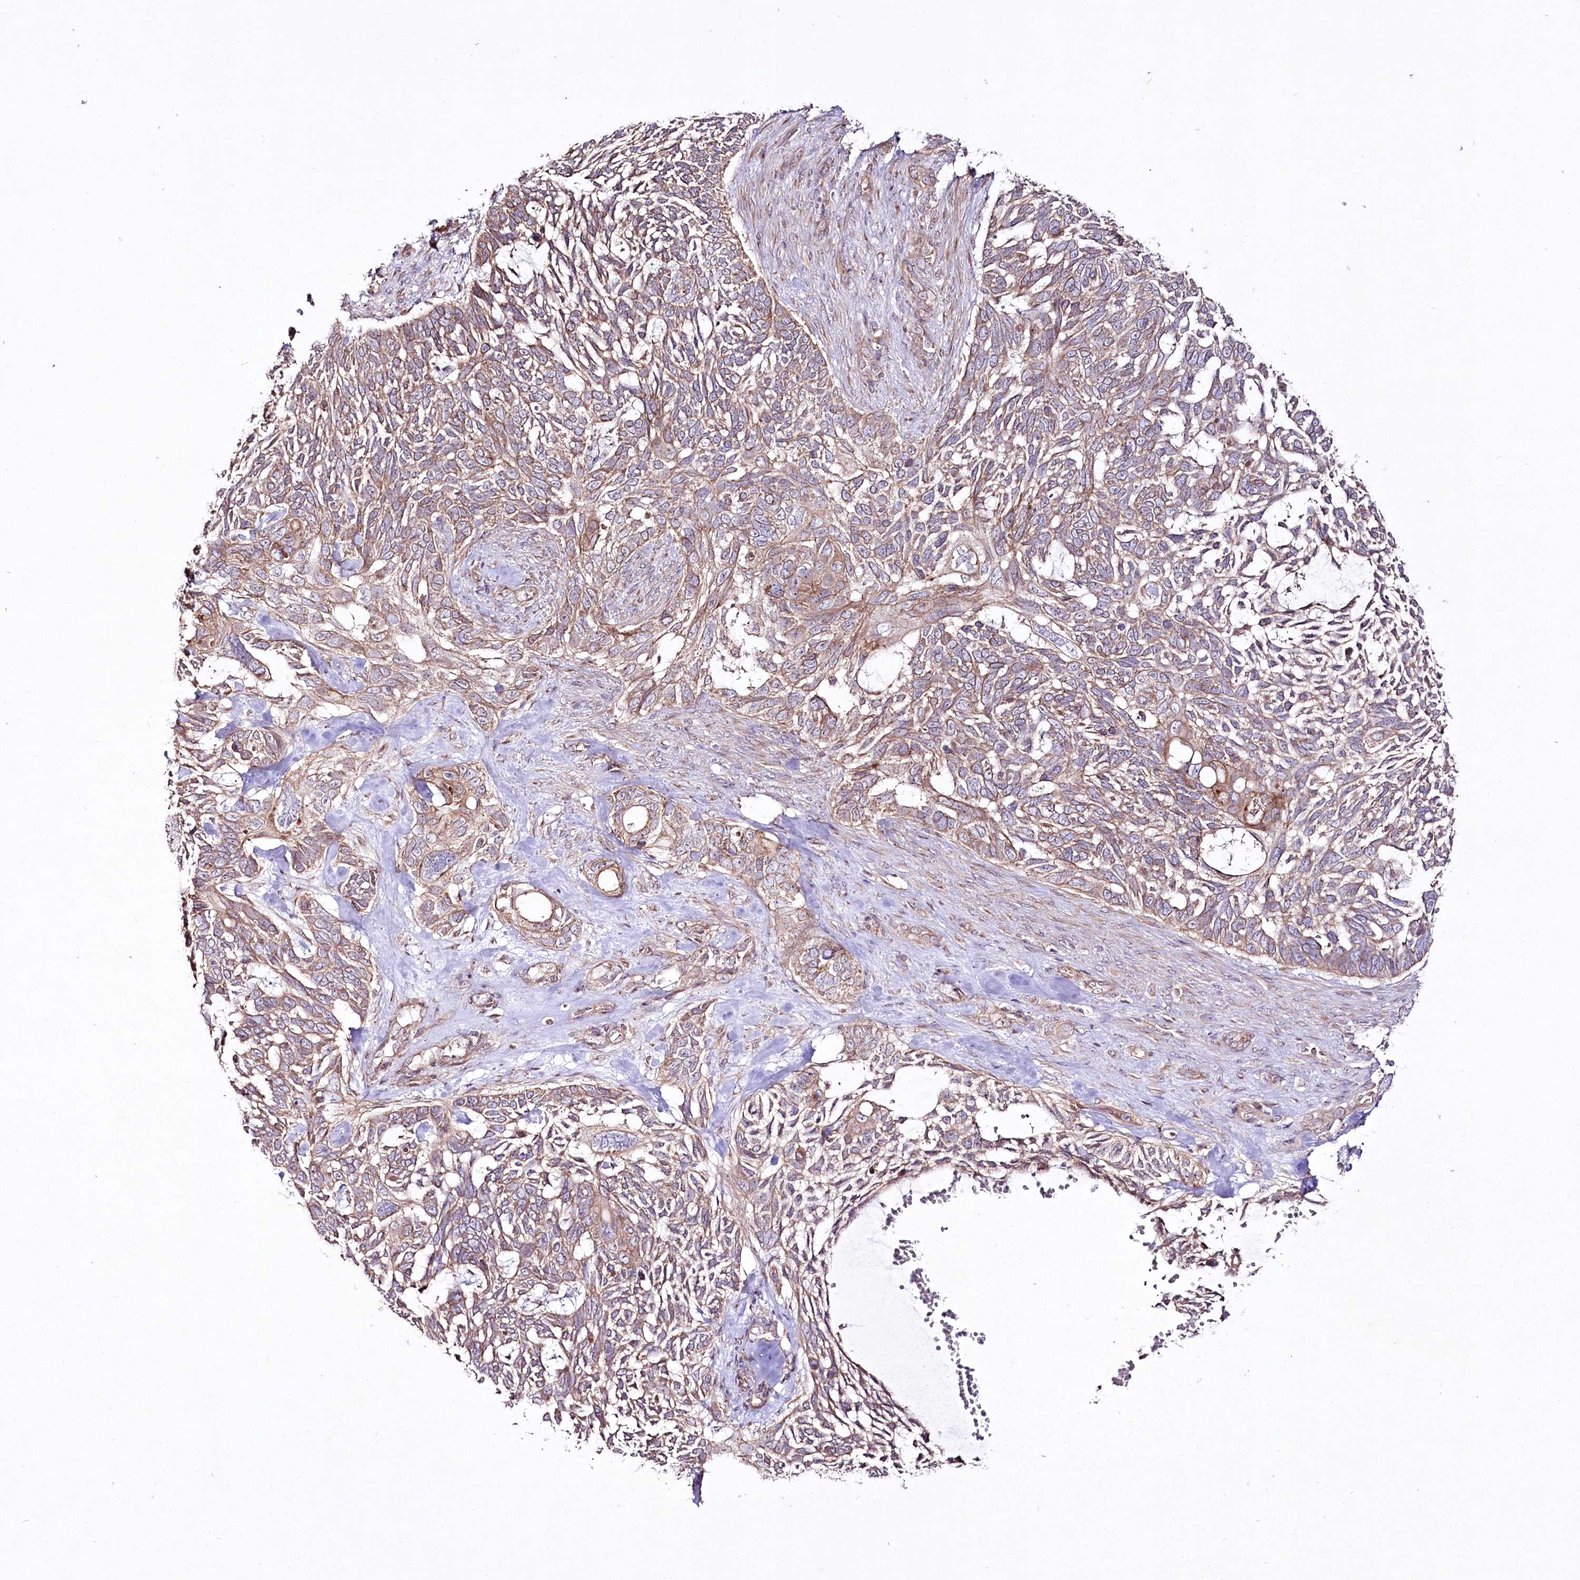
{"staining": {"intensity": "moderate", "quantity": ">75%", "location": "cytoplasmic/membranous"}, "tissue": "skin cancer", "cell_type": "Tumor cells", "image_type": "cancer", "snomed": [{"axis": "morphology", "description": "Basal cell carcinoma"}, {"axis": "topography", "description": "Skin"}], "caption": "Skin basal cell carcinoma was stained to show a protein in brown. There is medium levels of moderate cytoplasmic/membranous expression in about >75% of tumor cells.", "gene": "REXO2", "patient": {"sex": "male", "age": 88}}